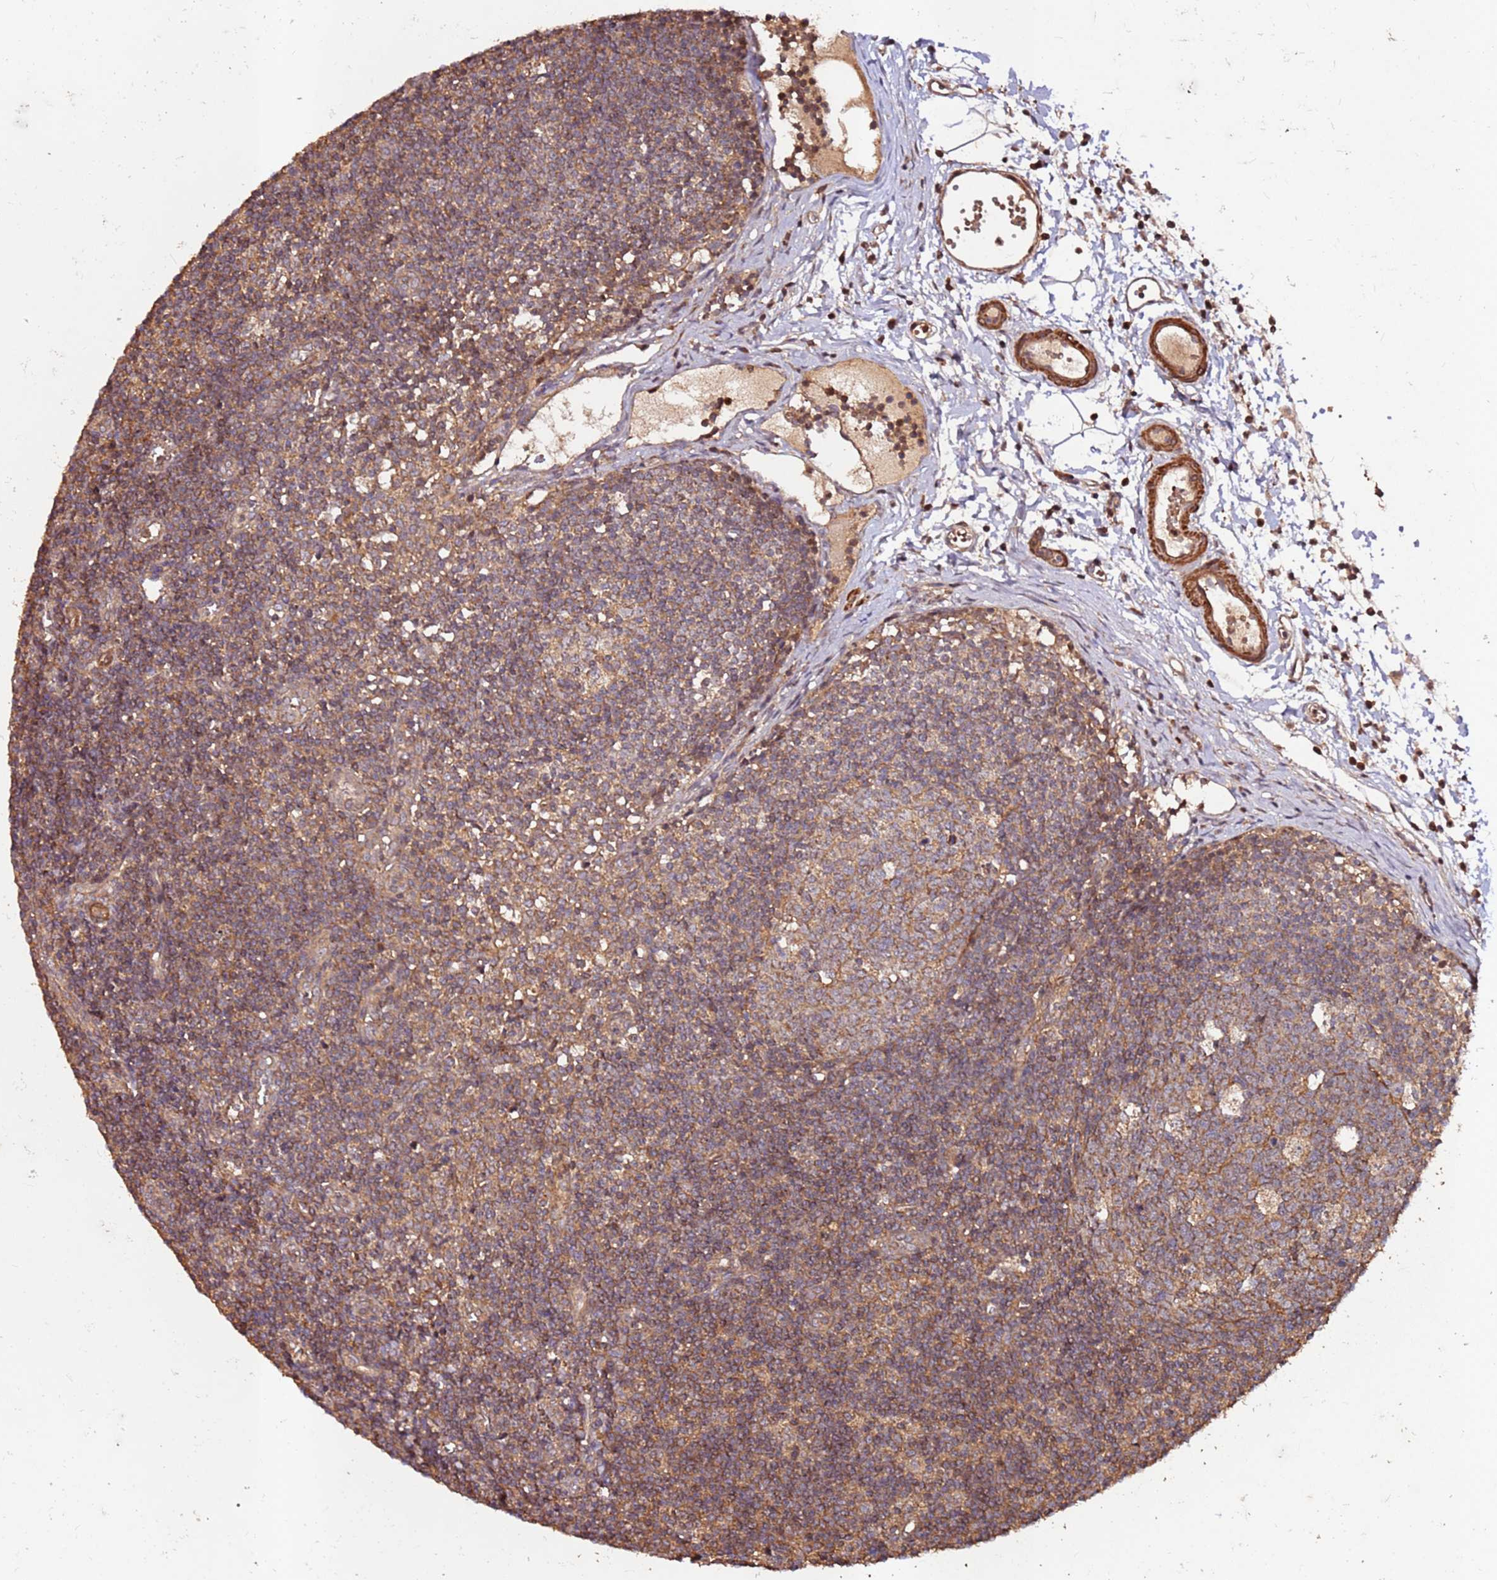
{"staining": {"intensity": "moderate", "quantity": ">75%", "location": "cytoplasmic/membranous"}, "tissue": "lymph node", "cell_type": "Germinal center cells", "image_type": "normal", "snomed": [{"axis": "morphology", "description": "Normal tissue, NOS"}, {"axis": "topography", "description": "Lymph node"}], "caption": "Immunohistochemistry histopathology image of benign lymph node: lymph node stained using IHC demonstrates medium levels of moderate protein expression localized specifically in the cytoplasmic/membranous of germinal center cells, appearing as a cytoplasmic/membranous brown color.", "gene": "FAM186A", "patient": {"sex": "female", "age": 37}}